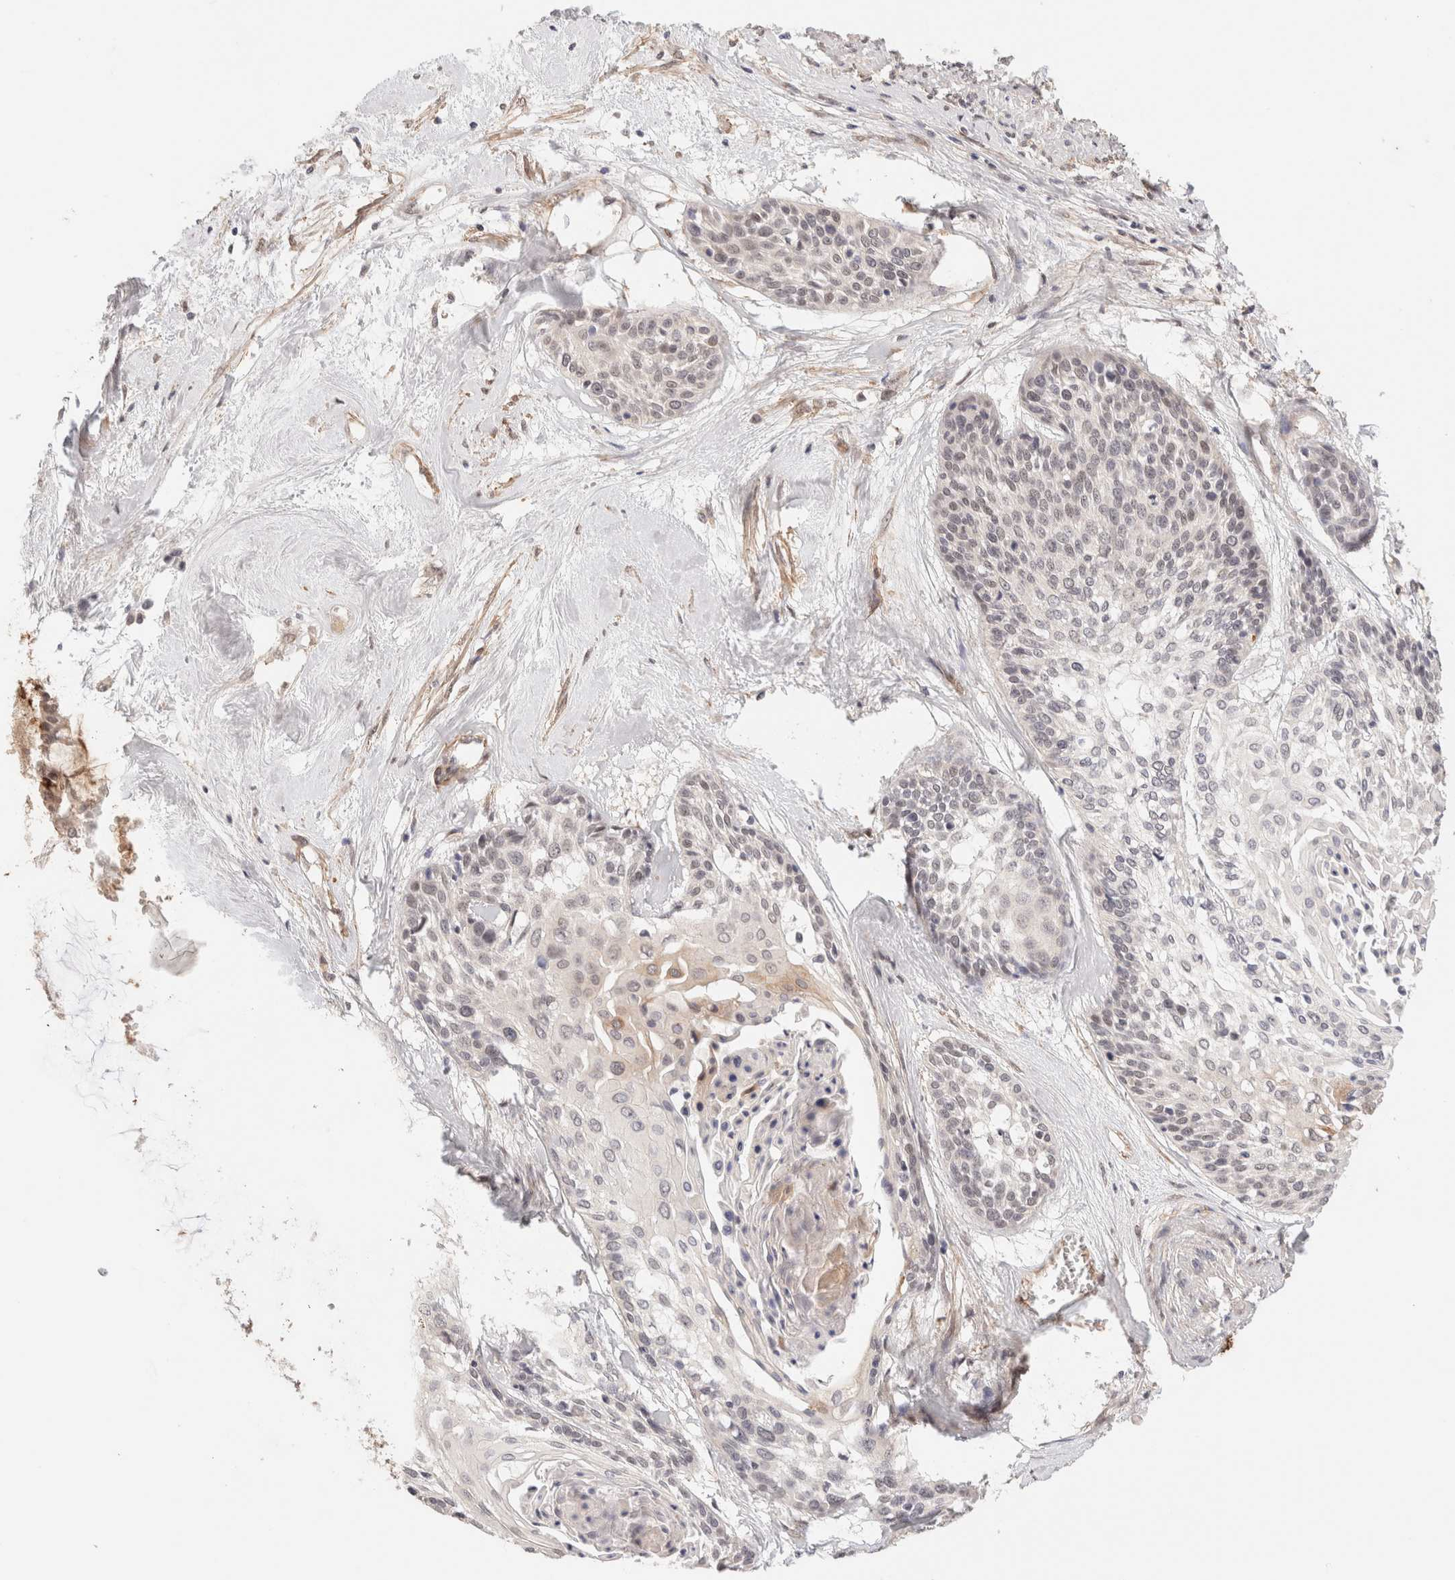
{"staining": {"intensity": "weak", "quantity": "<25%", "location": "nuclear"}, "tissue": "cervical cancer", "cell_type": "Tumor cells", "image_type": "cancer", "snomed": [{"axis": "morphology", "description": "Squamous cell carcinoma, NOS"}, {"axis": "topography", "description": "Cervix"}], "caption": "This micrograph is of cervical squamous cell carcinoma stained with immunohistochemistry to label a protein in brown with the nuclei are counter-stained blue. There is no staining in tumor cells.", "gene": "BRPF3", "patient": {"sex": "female", "age": 57}}